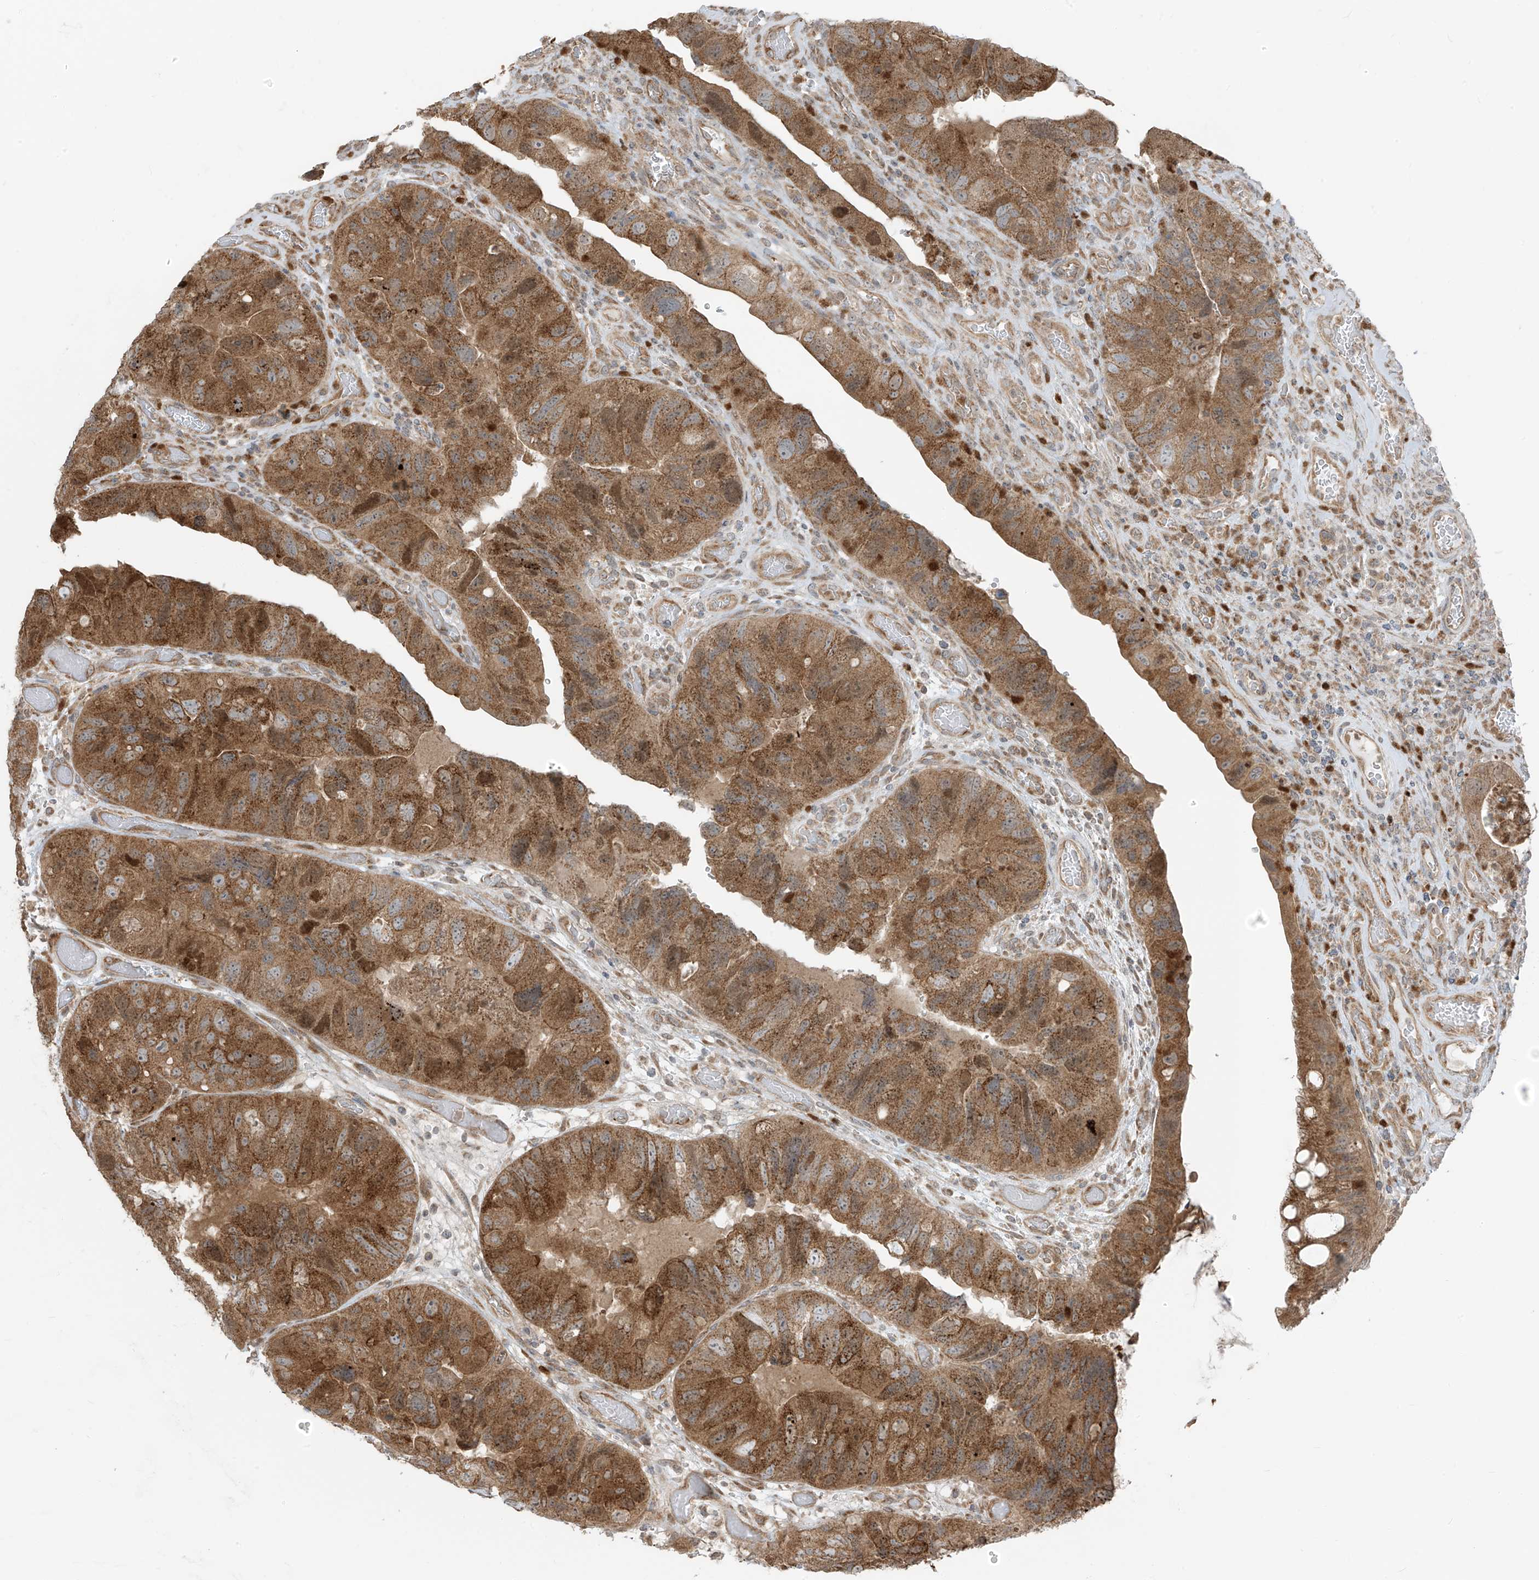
{"staining": {"intensity": "moderate", "quantity": ">75%", "location": "cytoplasmic/membranous"}, "tissue": "colorectal cancer", "cell_type": "Tumor cells", "image_type": "cancer", "snomed": [{"axis": "morphology", "description": "Adenocarcinoma, NOS"}, {"axis": "topography", "description": "Rectum"}], "caption": "Immunohistochemistry (IHC) staining of colorectal adenocarcinoma, which displays medium levels of moderate cytoplasmic/membranous staining in about >75% of tumor cells indicating moderate cytoplasmic/membranous protein expression. The staining was performed using DAB (brown) for protein detection and nuclei were counterstained in hematoxylin (blue).", "gene": "PDE11A", "patient": {"sex": "male", "age": 63}}